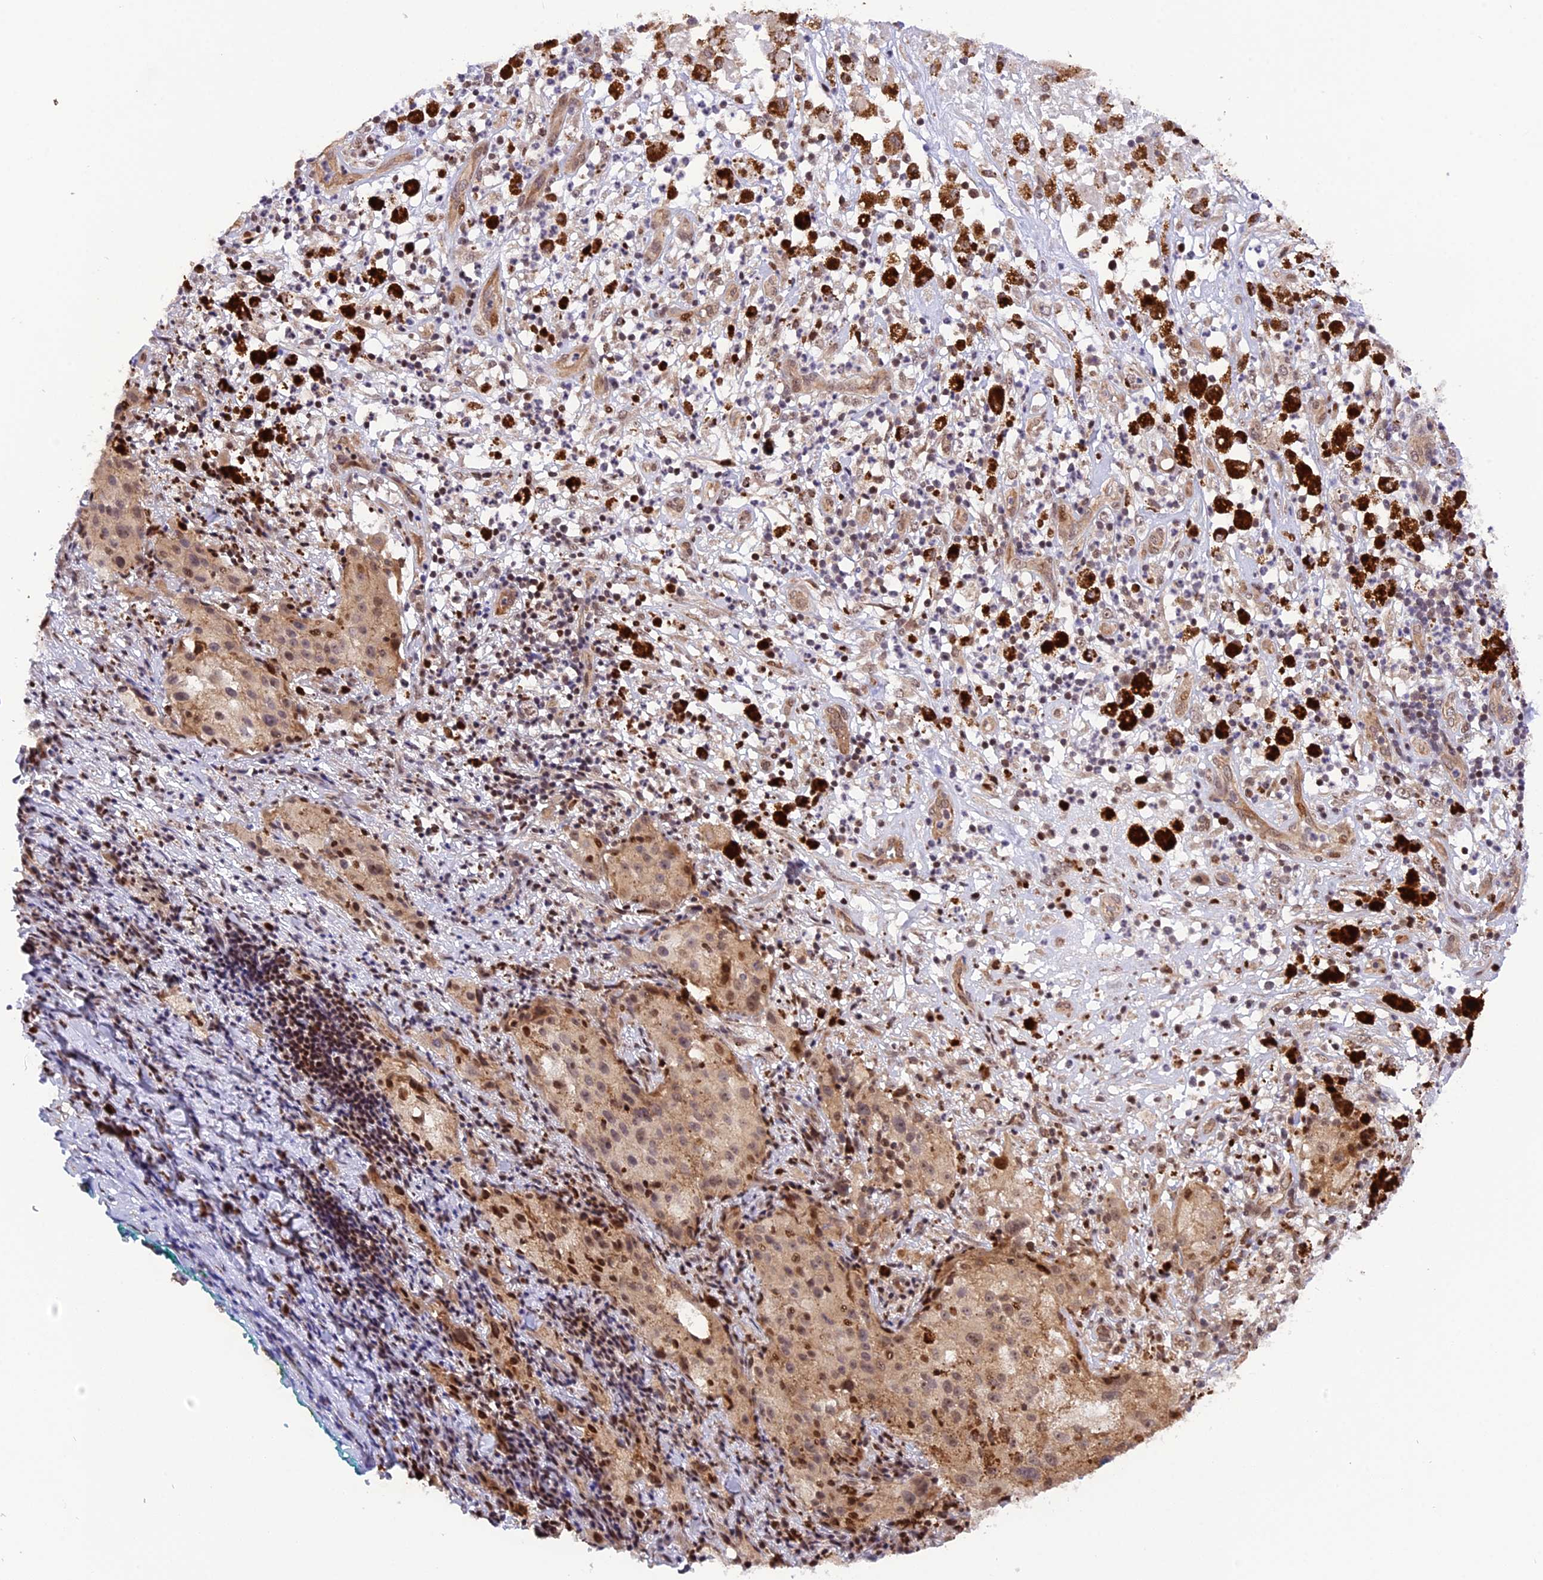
{"staining": {"intensity": "weak", "quantity": "25%-75%", "location": "cytoplasmic/membranous,nuclear"}, "tissue": "melanoma", "cell_type": "Tumor cells", "image_type": "cancer", "snomed": [{"axis": "morphology", "description": "Necrosis, NOS"}, {"axis": "morphology", "description": "Malignant melanoma, NOS"}, {"axis": "topography", "description": "Skin"}], "caption": "IHC photomicrograph of neoplastic tissue: malignant melanoma stained using immunohistochemistry shows low levels of weak protein expression localized specifically in the cytoplasmic/membranous and nuclear of tumor cells, appearing as a cytoplasmic/membranous and nuclear brown color.", "gene": "SAMD4A", "patient": {"sex": "female", "age": 87}}